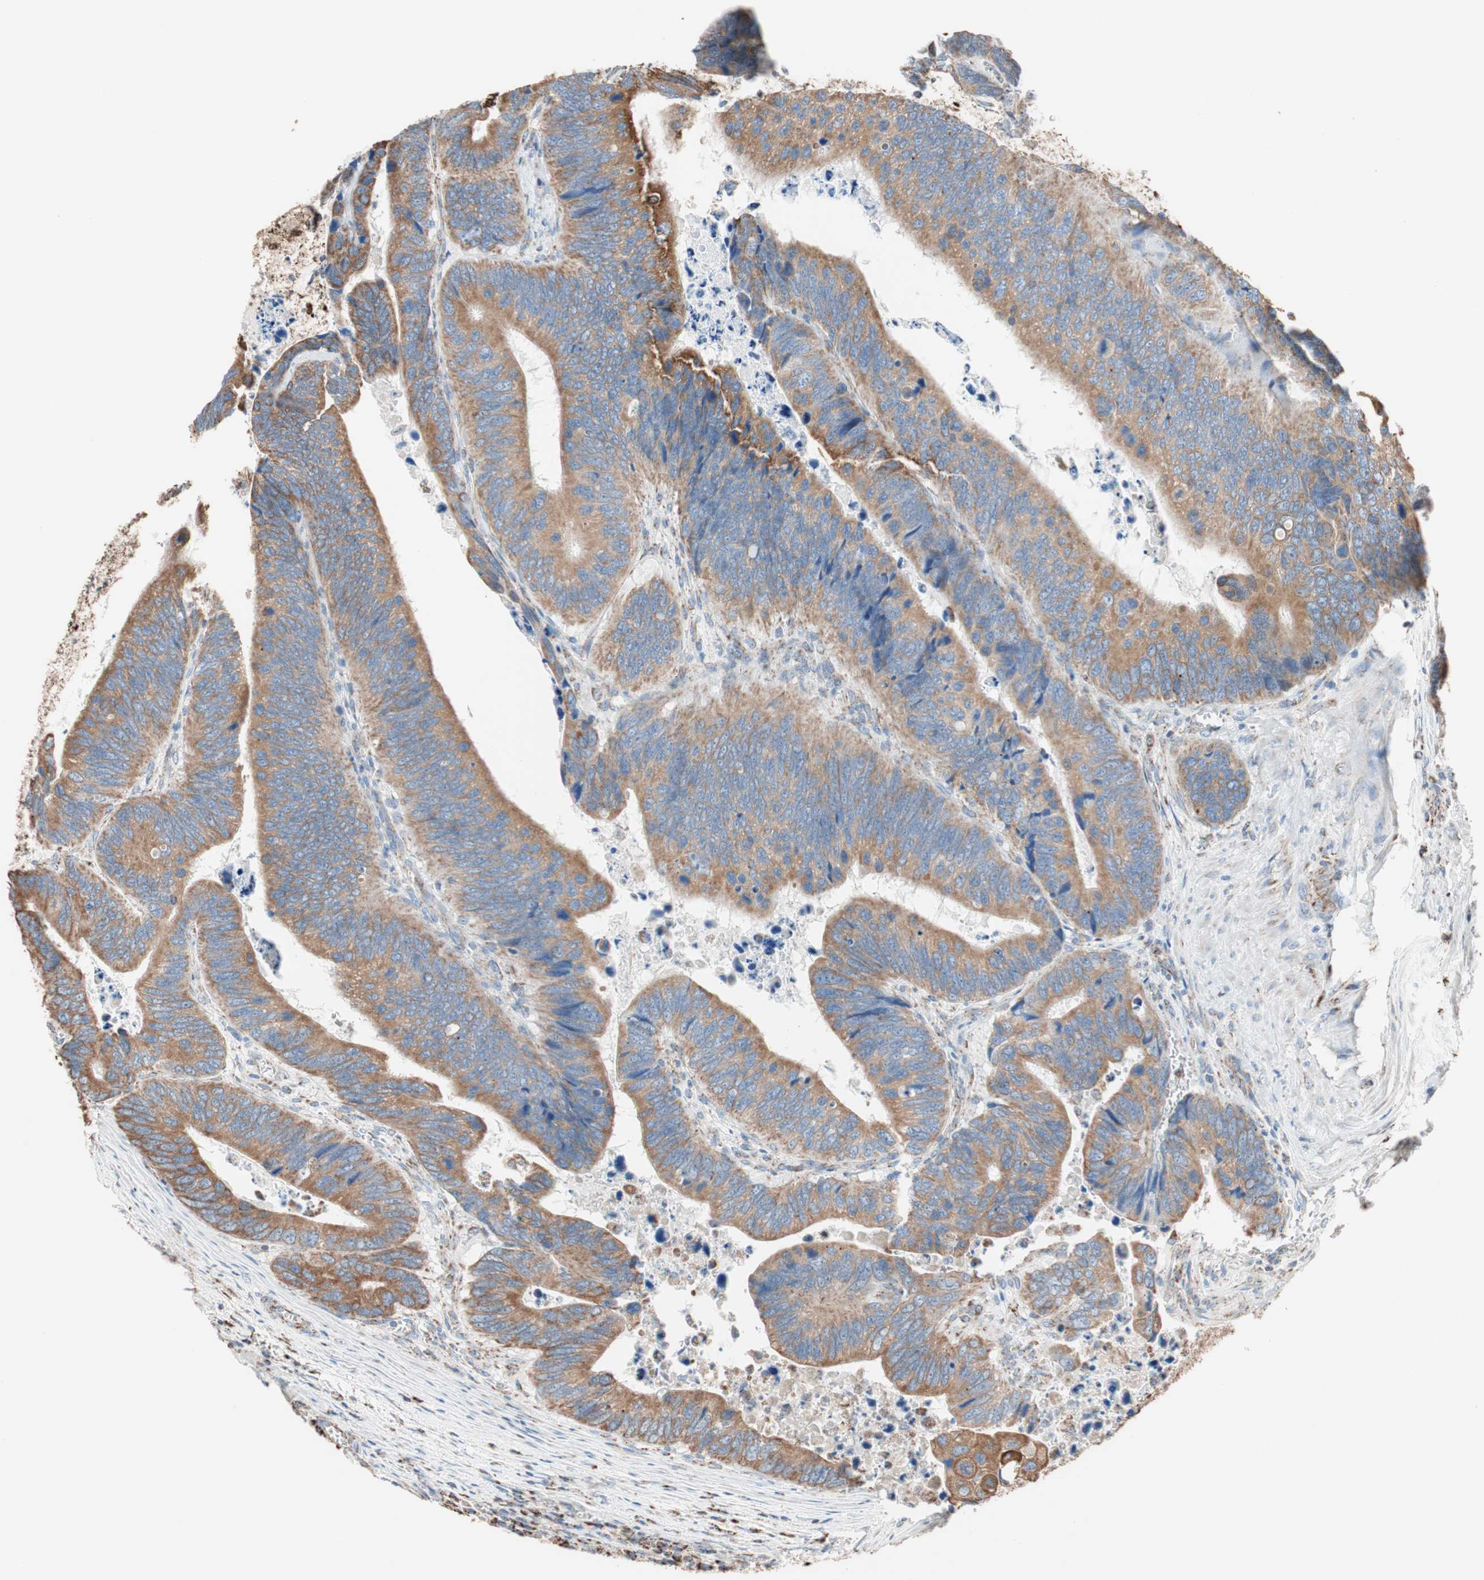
{"staining": {"intensity": "moderate", "quantity": ">75%", "location": "cytoplasmic/membranous"}, "tissue": "colorectal cancer", "cell_type": "Tumor cells", "image_type": "cancer", "snomed": [{"axis": "morphology", "description": "Adenocarcinoma, NOS"}, {"axis": "topography", "description": "Colon"}], "caption": "The histopathology image exhibits a brown stain indicating the presence of a protein in the cytoplasmic/membranous of tumor cells in adenocarcinoma (colorectal). Nuclei are stained in blue.", "gene": "PCSK4", "patient": {"sex": "male", "age": 72}}